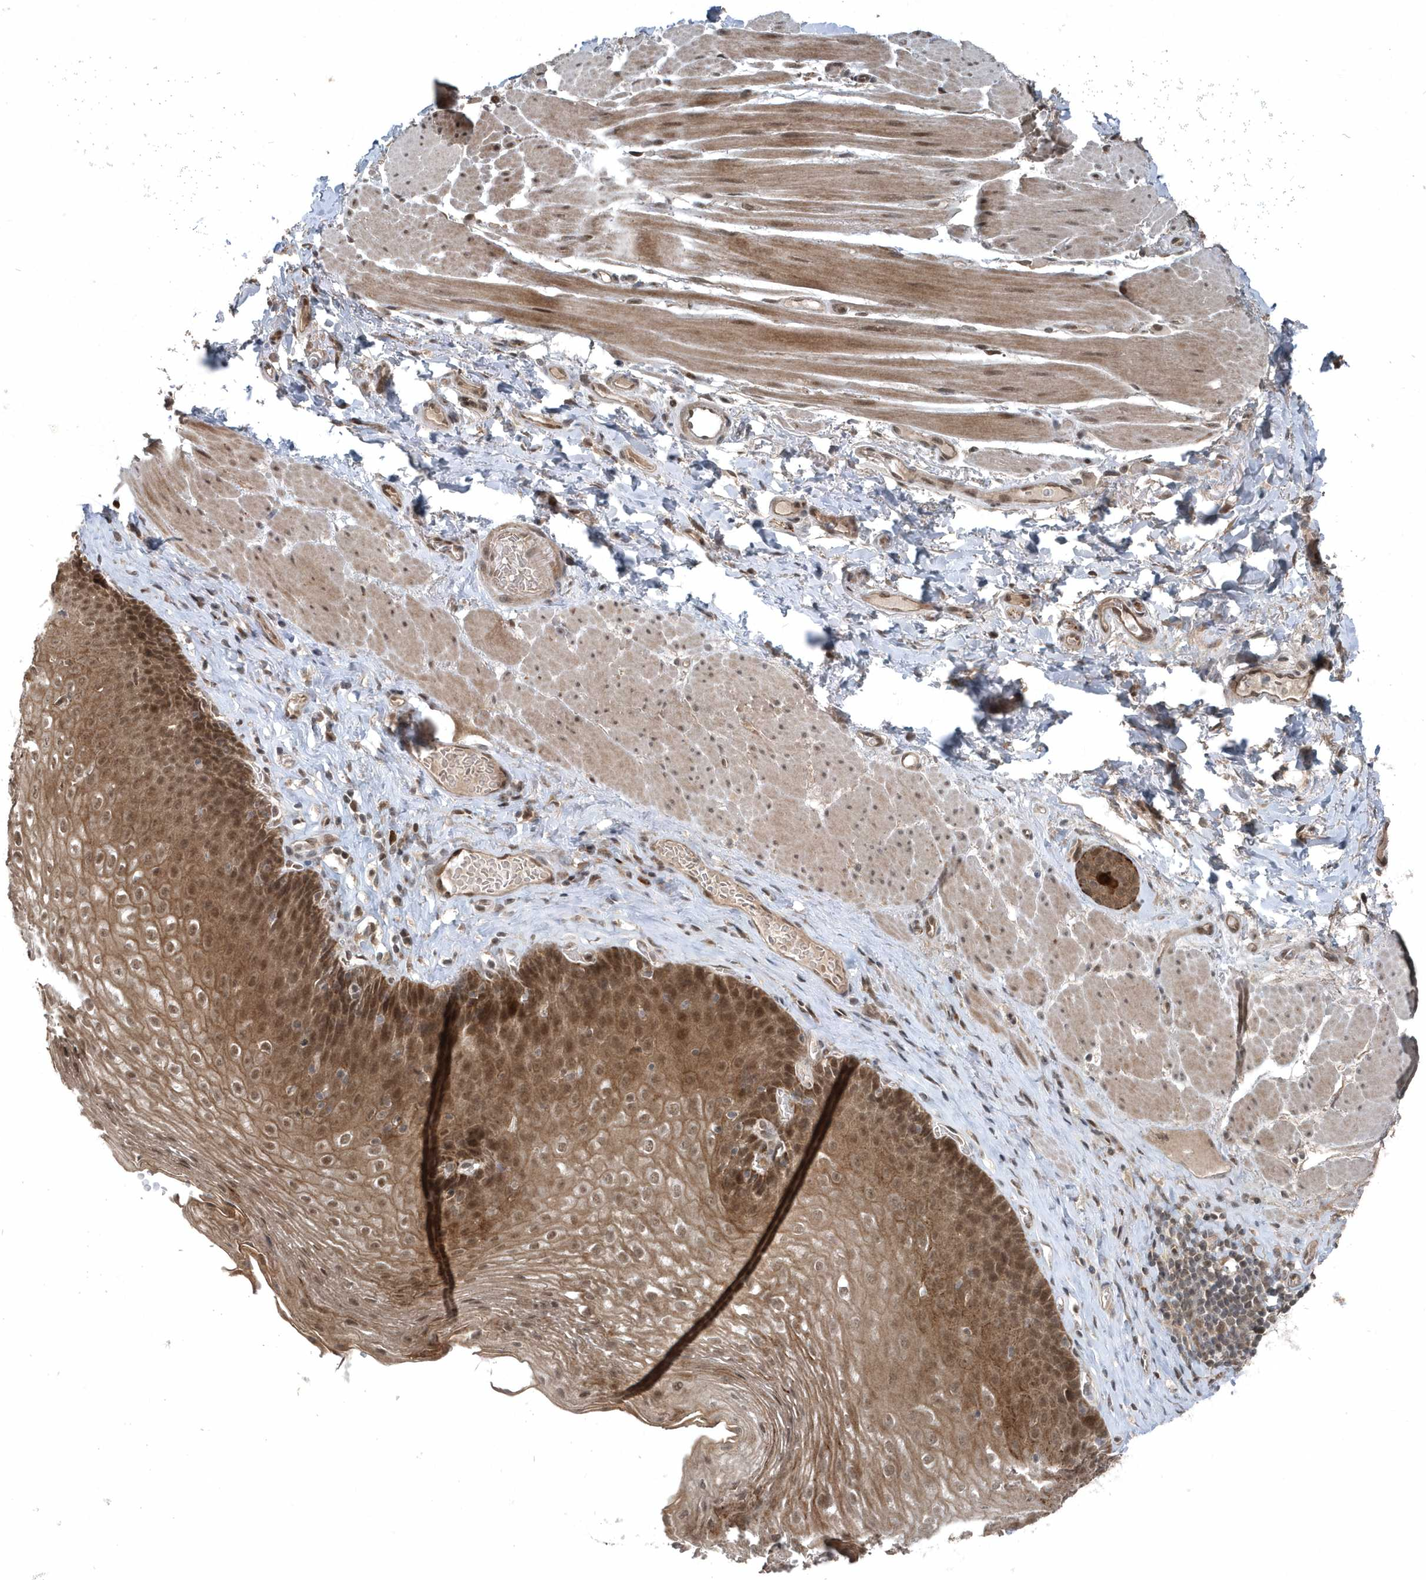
{"staining": {"intensity": "moderate", "quantity": ">75%", "location": "cytoplasmic/membranous,nuclear"}, "tissue": "esophagus", "cell_type": "Squamous epithelial cells", "image_type": "normal", "snomed": [{"axis": "morphology", "description": "Normal tissue, NOS"}, {"axis": "topography", "description": "Esophagus"}], "caption": "Brown immunohistochemical staining in normal human esophagus exhibits moderate cytoplasmic/membranous,nuclear expression in about >75% of squamous epithelial cells.", "gene": "QTRT2", "patient": {"sex": "female", "age": 66}}